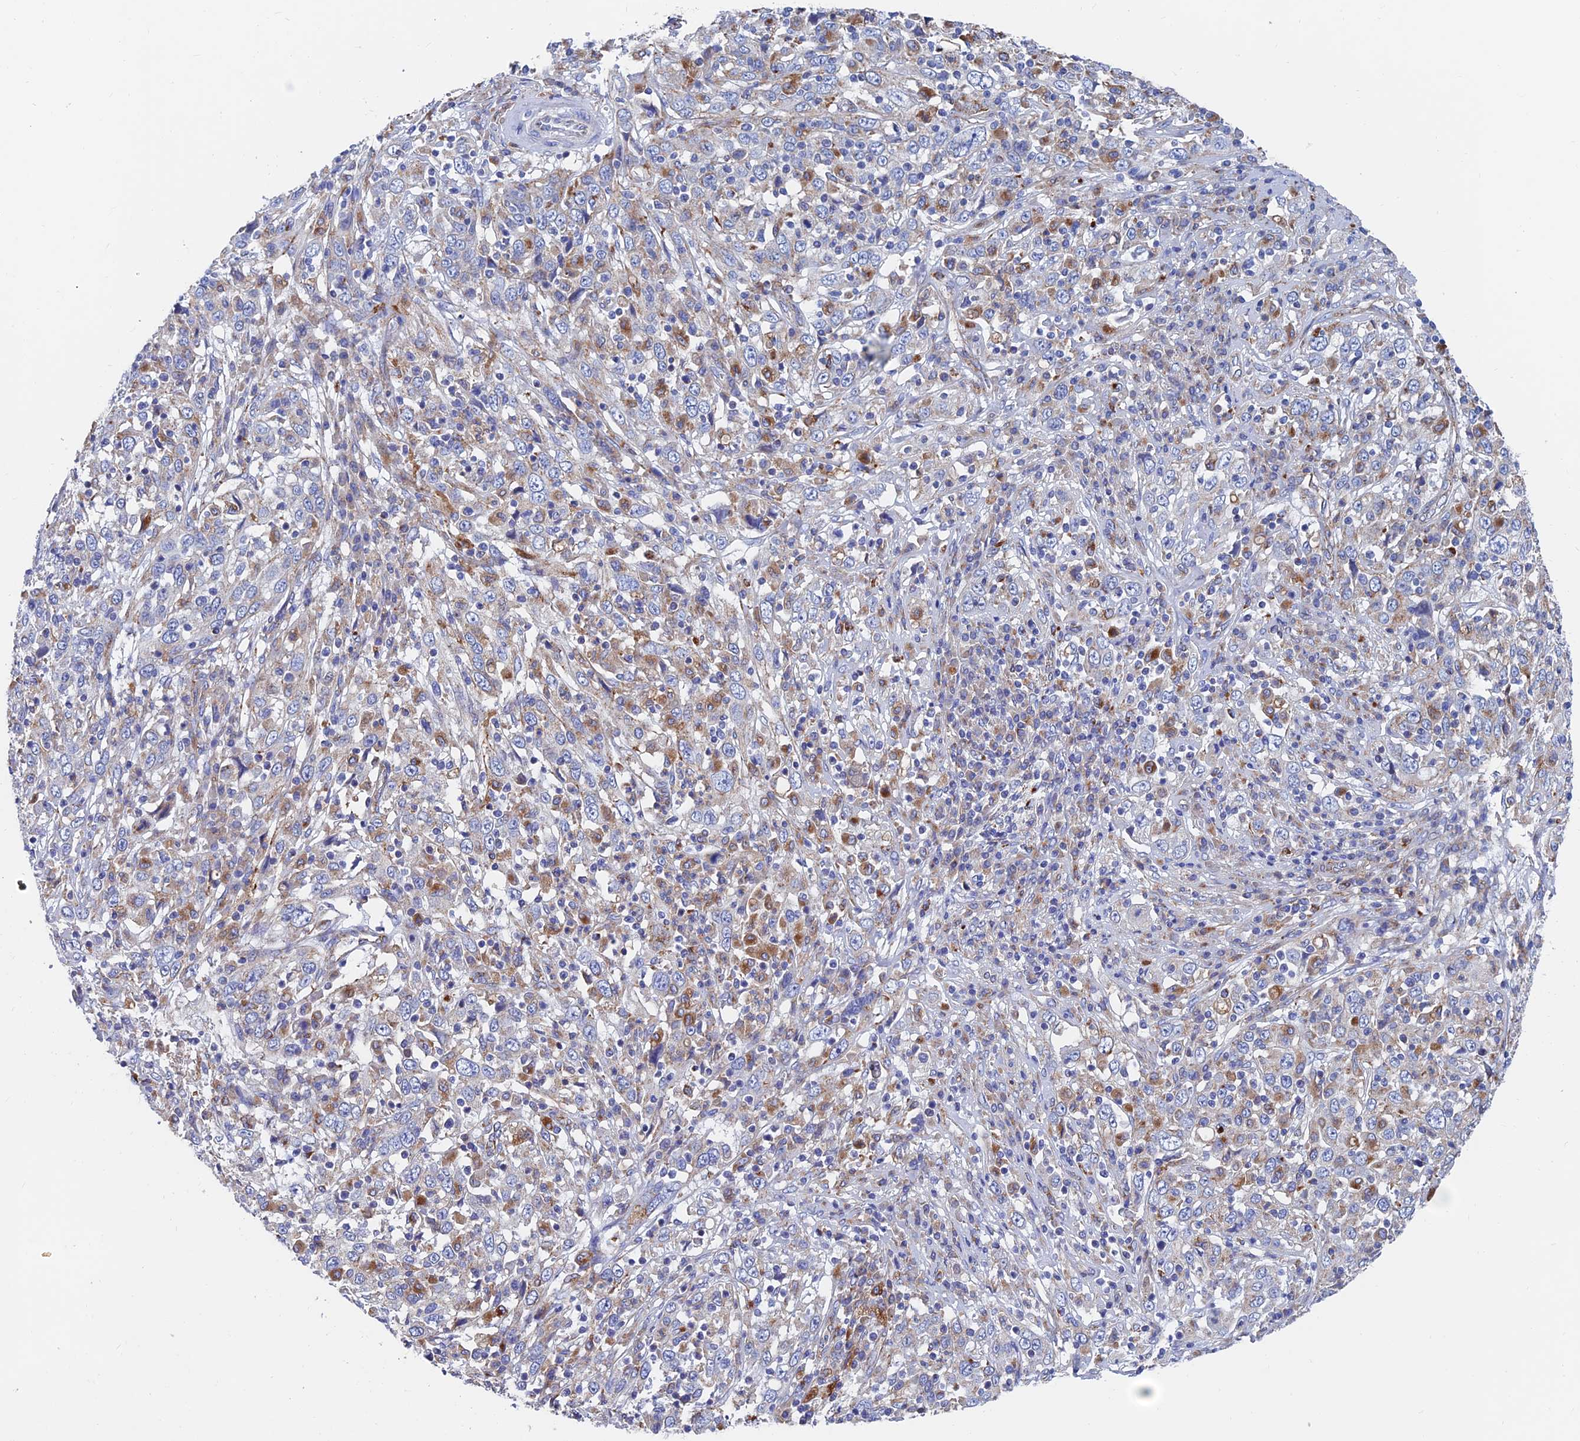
{"staining": {"intensity": "moderate", "quantity": "25%-75%", "location": "cytoplasmic/membranous"}, "tissue": "cervical cancer", "cell_type": "Tumor cells", "image_type": "cancer", "snomed": [{"axis": "morphology", "description": "Squamous cell carcinoma, NOS"}, {"axis": "topography", "description": "Cervix"}], "caption": "Immunohistochemistry (DAB (3,3'-diaminobenzidine)) staining of cervical cancer reveals moderate cytoplasmic/membranous protein expression in approximately 25%-75% of tumor cells.", "gene": "SPNS1", "patient": {"sex": "female", "age": 46}}